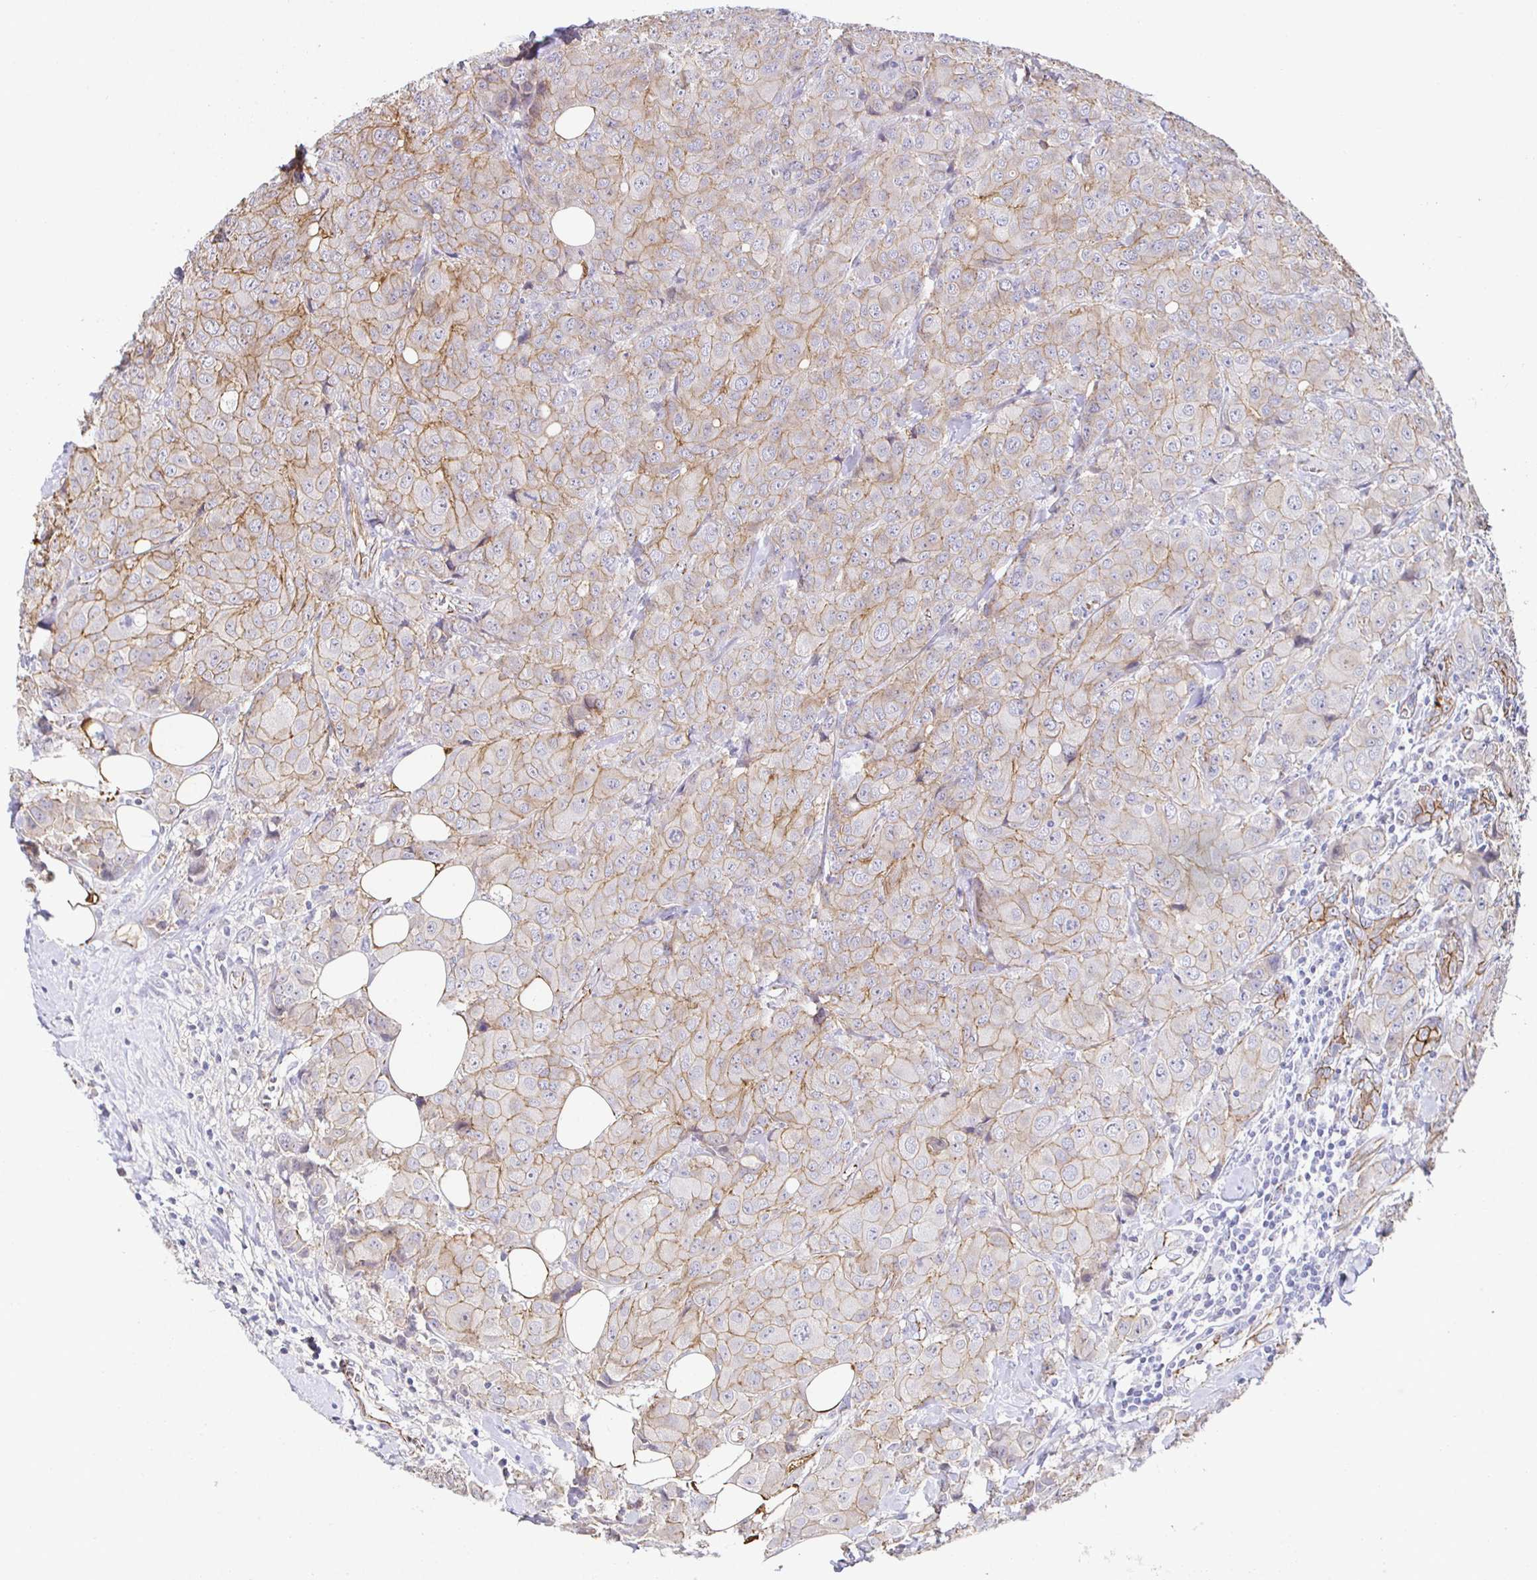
{"staining": {"intensity": "weak", "quantity": "25%-75%", "location": "cytoplasmic/membranous"}, "tissue": "breast cancer", "cell_type": "Tumor cells", "image_type": "cancer", "snomed": [{"axis": "morphology", "description": "Duct carcinoma"}, {"axis": "topography", "description": "Breast"}], "caption": "Immunohistochemistry (DAB (3,3'-diaminobenzidine)) staining of breast cancer demonstrates weak cytoplasmic/membranous protein staining in about 25%-75% of tumor cells. (Brightfield microscopy of DAB IHC at high magnification).", "gene": "PIWIL3", "patient": {"sex": "female", "age": 43}}